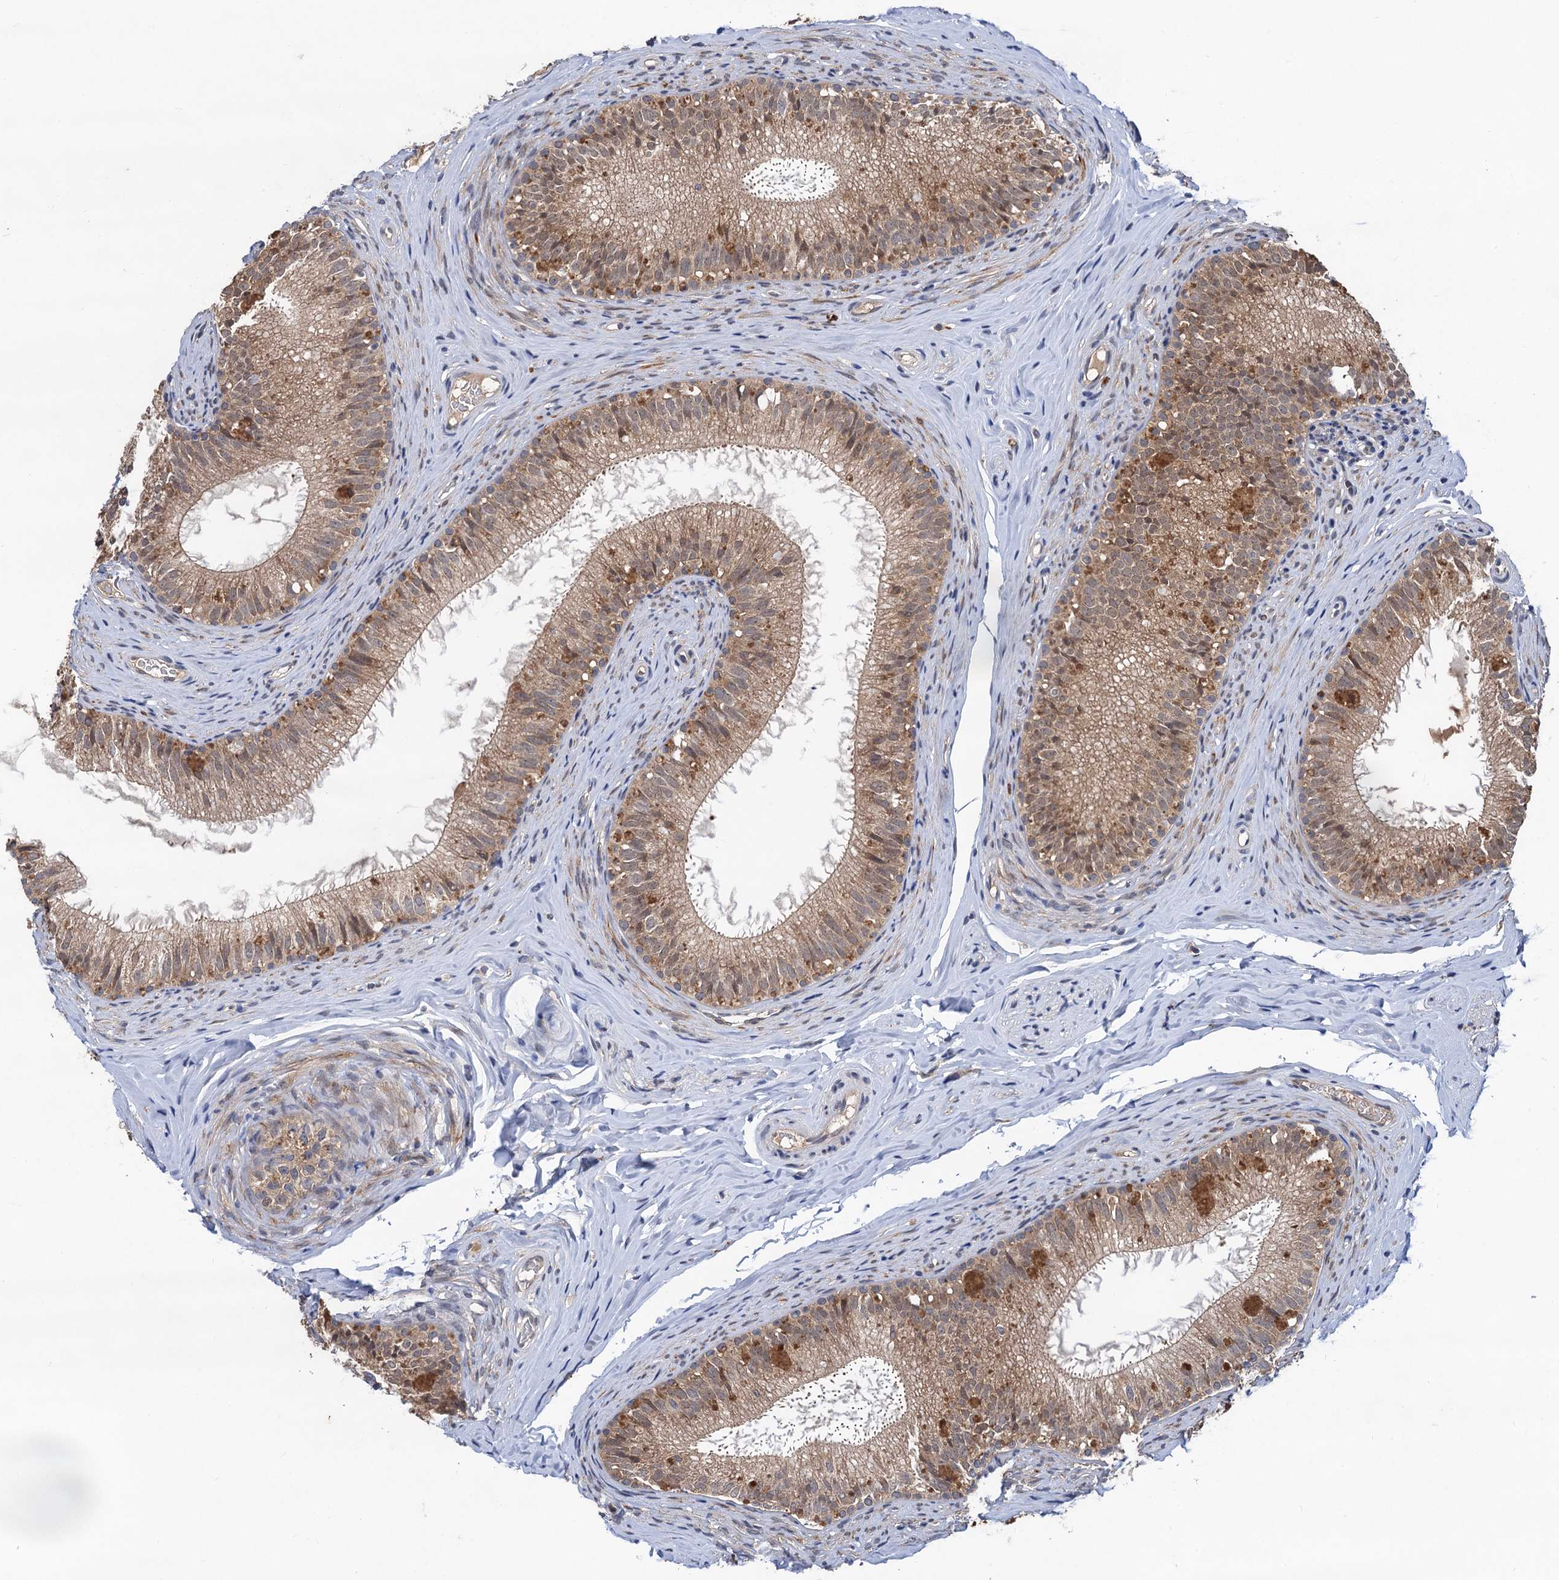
{"staining": {"intensity": "weak", "quantity": "25%-75%", "location": "cytoplasmic/membranous"}, "tissue": "epididymis", "cell_type": "Glandular cells", "image_type": "normal", "snomed": [{"axis": "morphology", "description": "Normal tissue, NOS"}, {"axis": "topography", "description": "Epididymis"}], "caption": "A brown stain shows weak cytoplasmic/membranous positivity of a protein in glandular cells of normal epididymis.", "gene": "TMEM39B", "patient": {"sex": "male", "age": 34}}